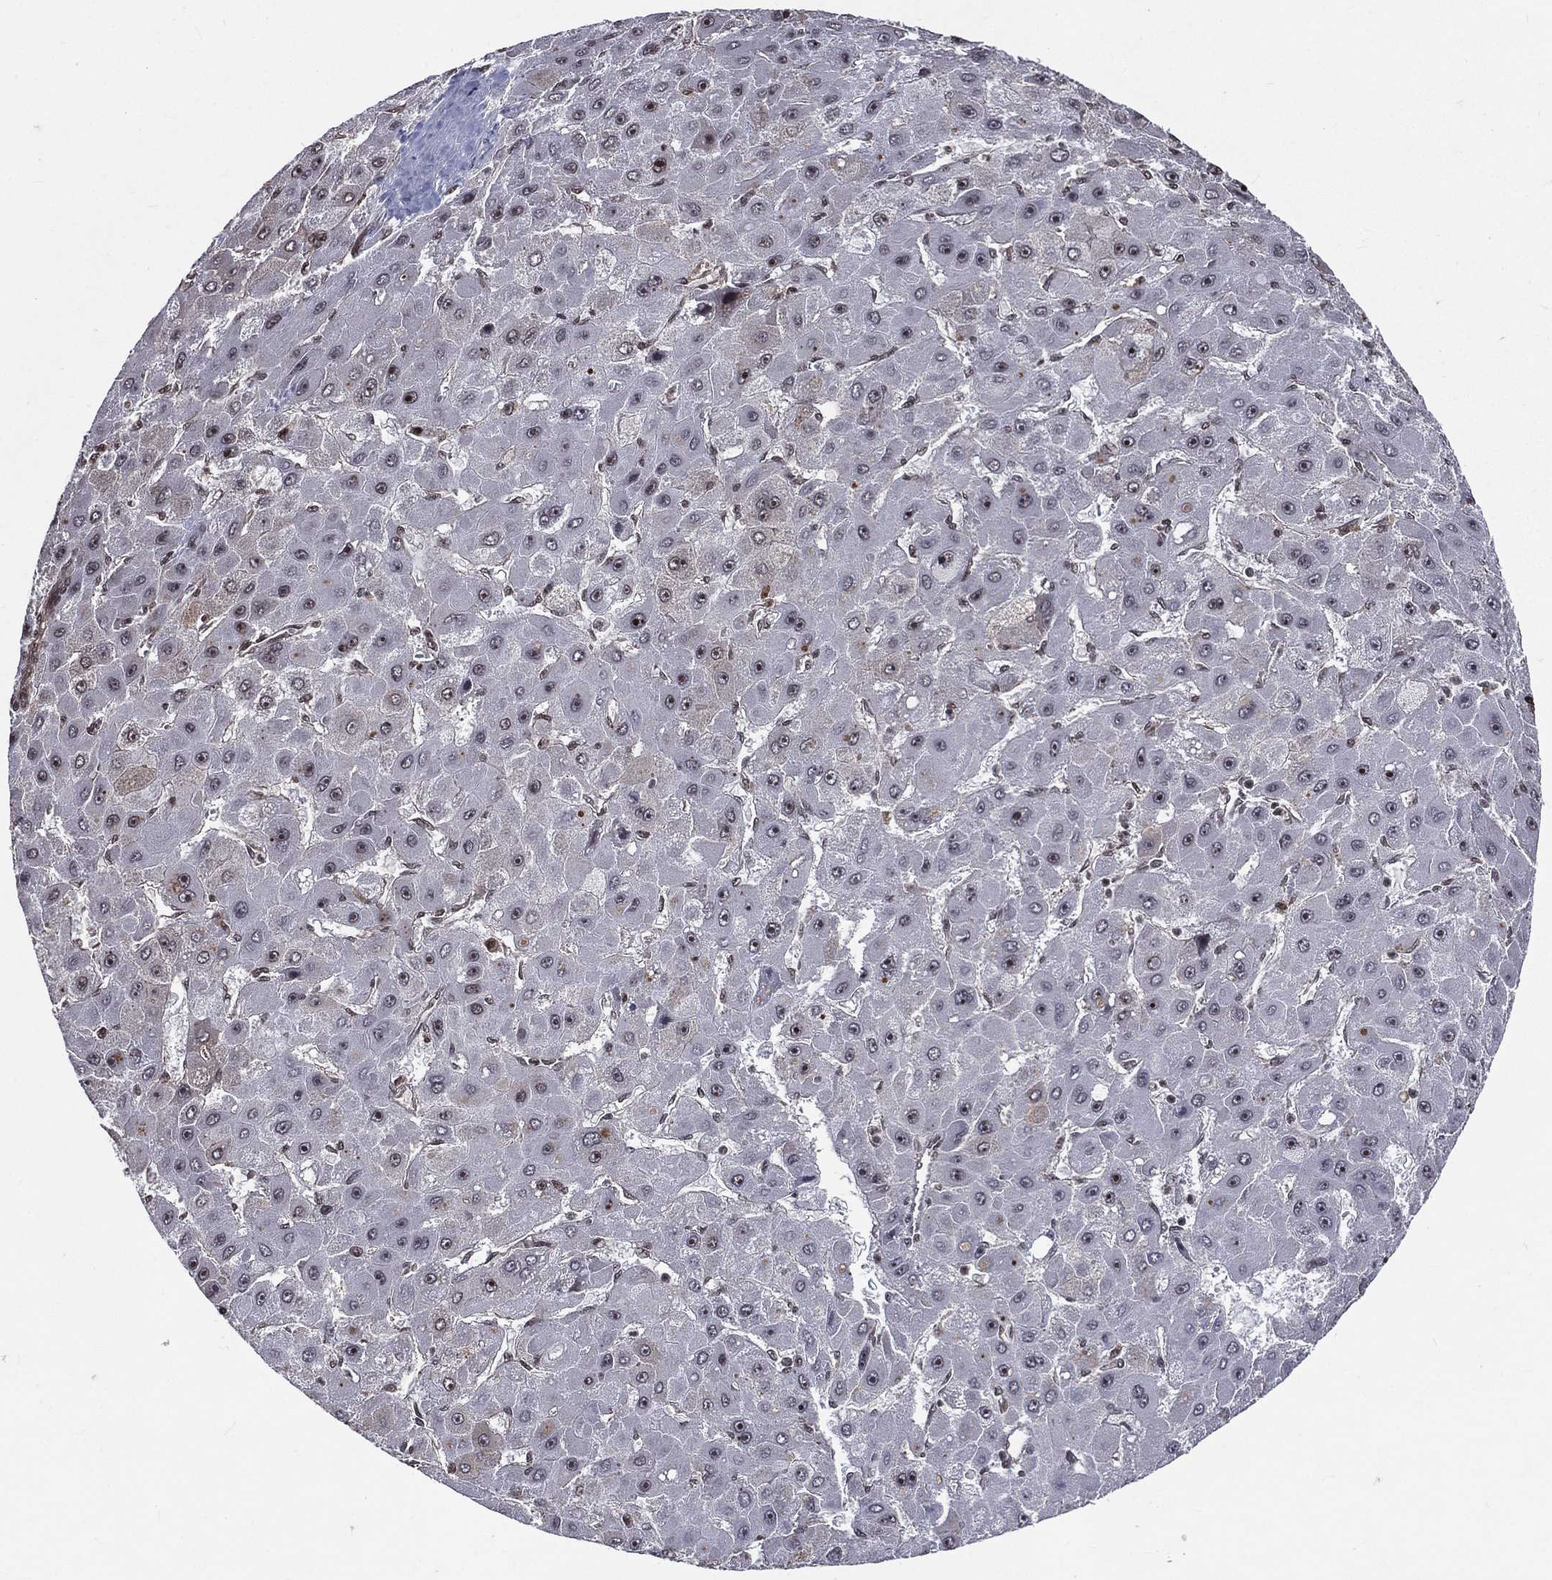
{"staining": {"intensity": "negative", "quantity": "none", "location": "none"}, "tissue": "liver cancer", "cell_type": "Tumor cells", "image_type": "cancer", "snomed": [{"axis": "morphology", "description": "Carcinoma, Hepatocellular, NOS"}, {"axis": "topography", "description": "Liver"}], "caption": "DAB (3,3'-diaminobenzidine) immunohistochemical staining of human liver cancer (hepatocellular carcinoma) displays no significant staining in tumor cells.", "gene": "SMC3", "patient": {"sex": "female", "age": 25}}